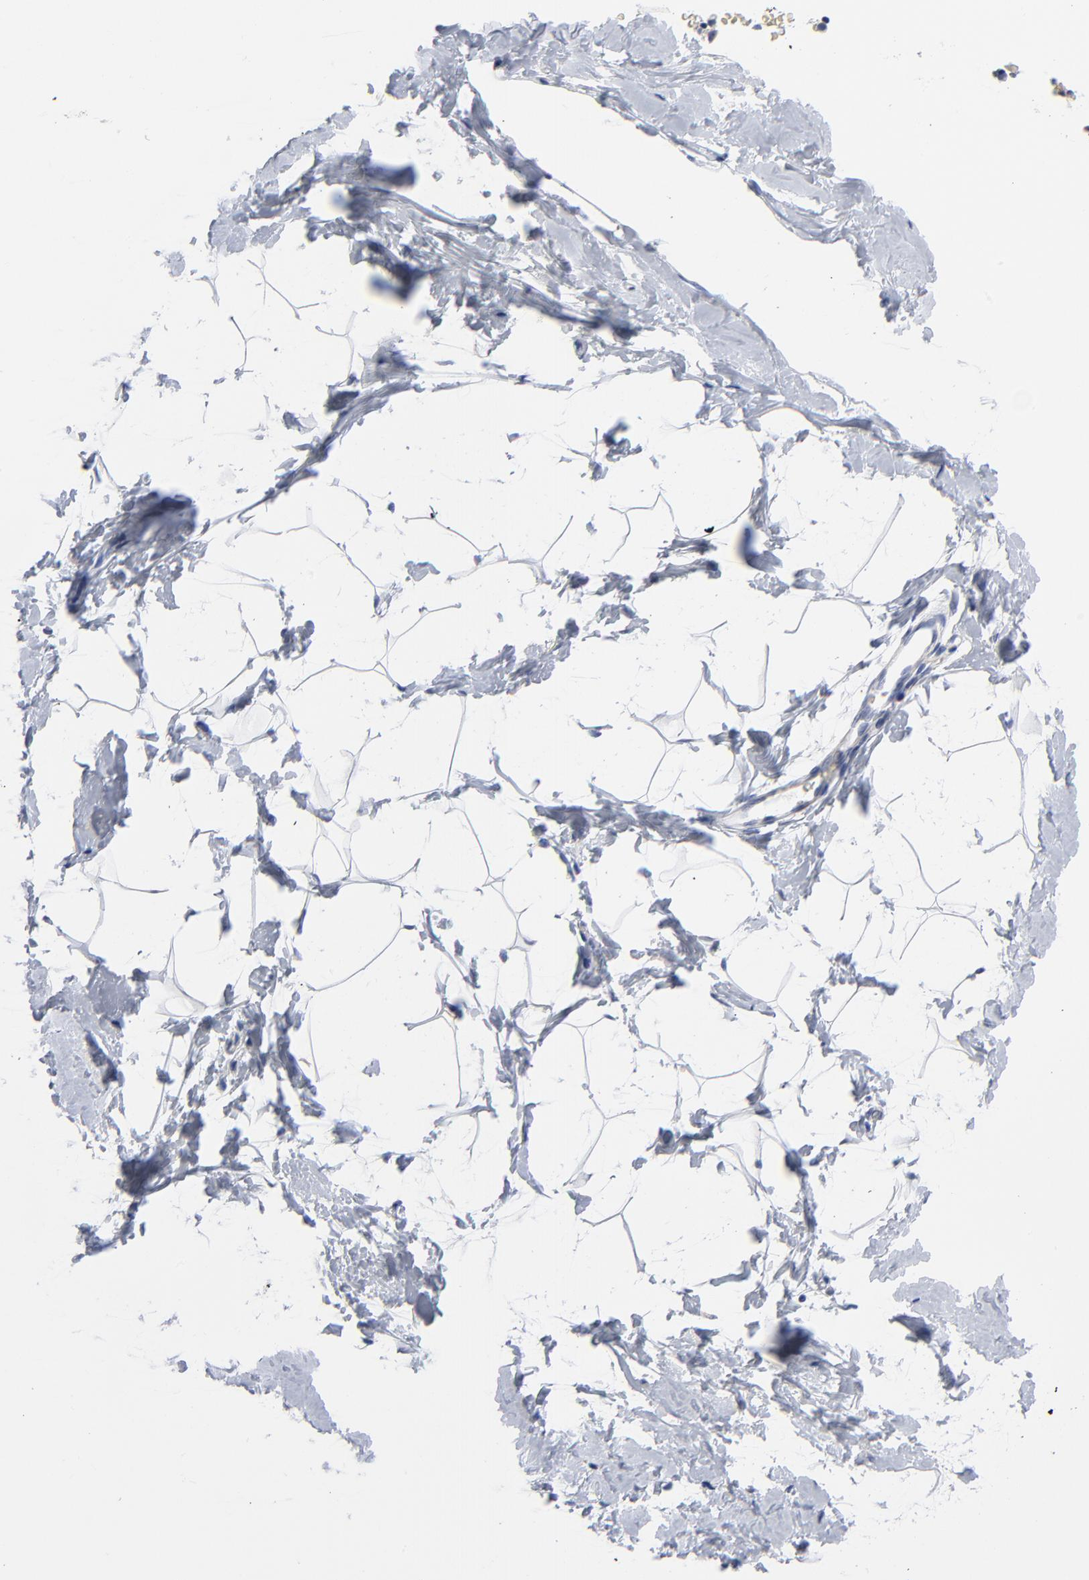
{"staining": {"intensity": "negative", "quantity": "none", "location": "none"}, "tissue": "breast", "cell_type": "Adipocytes", "image_type": "normal", "snomed": [{"axis": "morphology", "description": "Normal tissue, NOS"}, {"axis": "topography", "description": "Breast"}], "caption": "DAB (3,3'-diaminobenzidine) immunohistochemical staining of unremarkable human breast shows no significant staining in adipocytes. Brightfield microscopy of IHC stained with DAB (brown) and hematoxylin (blue), captured at high magnification.", "gene": "STAT2", "patient": {"sex": "female", "age": 23}}